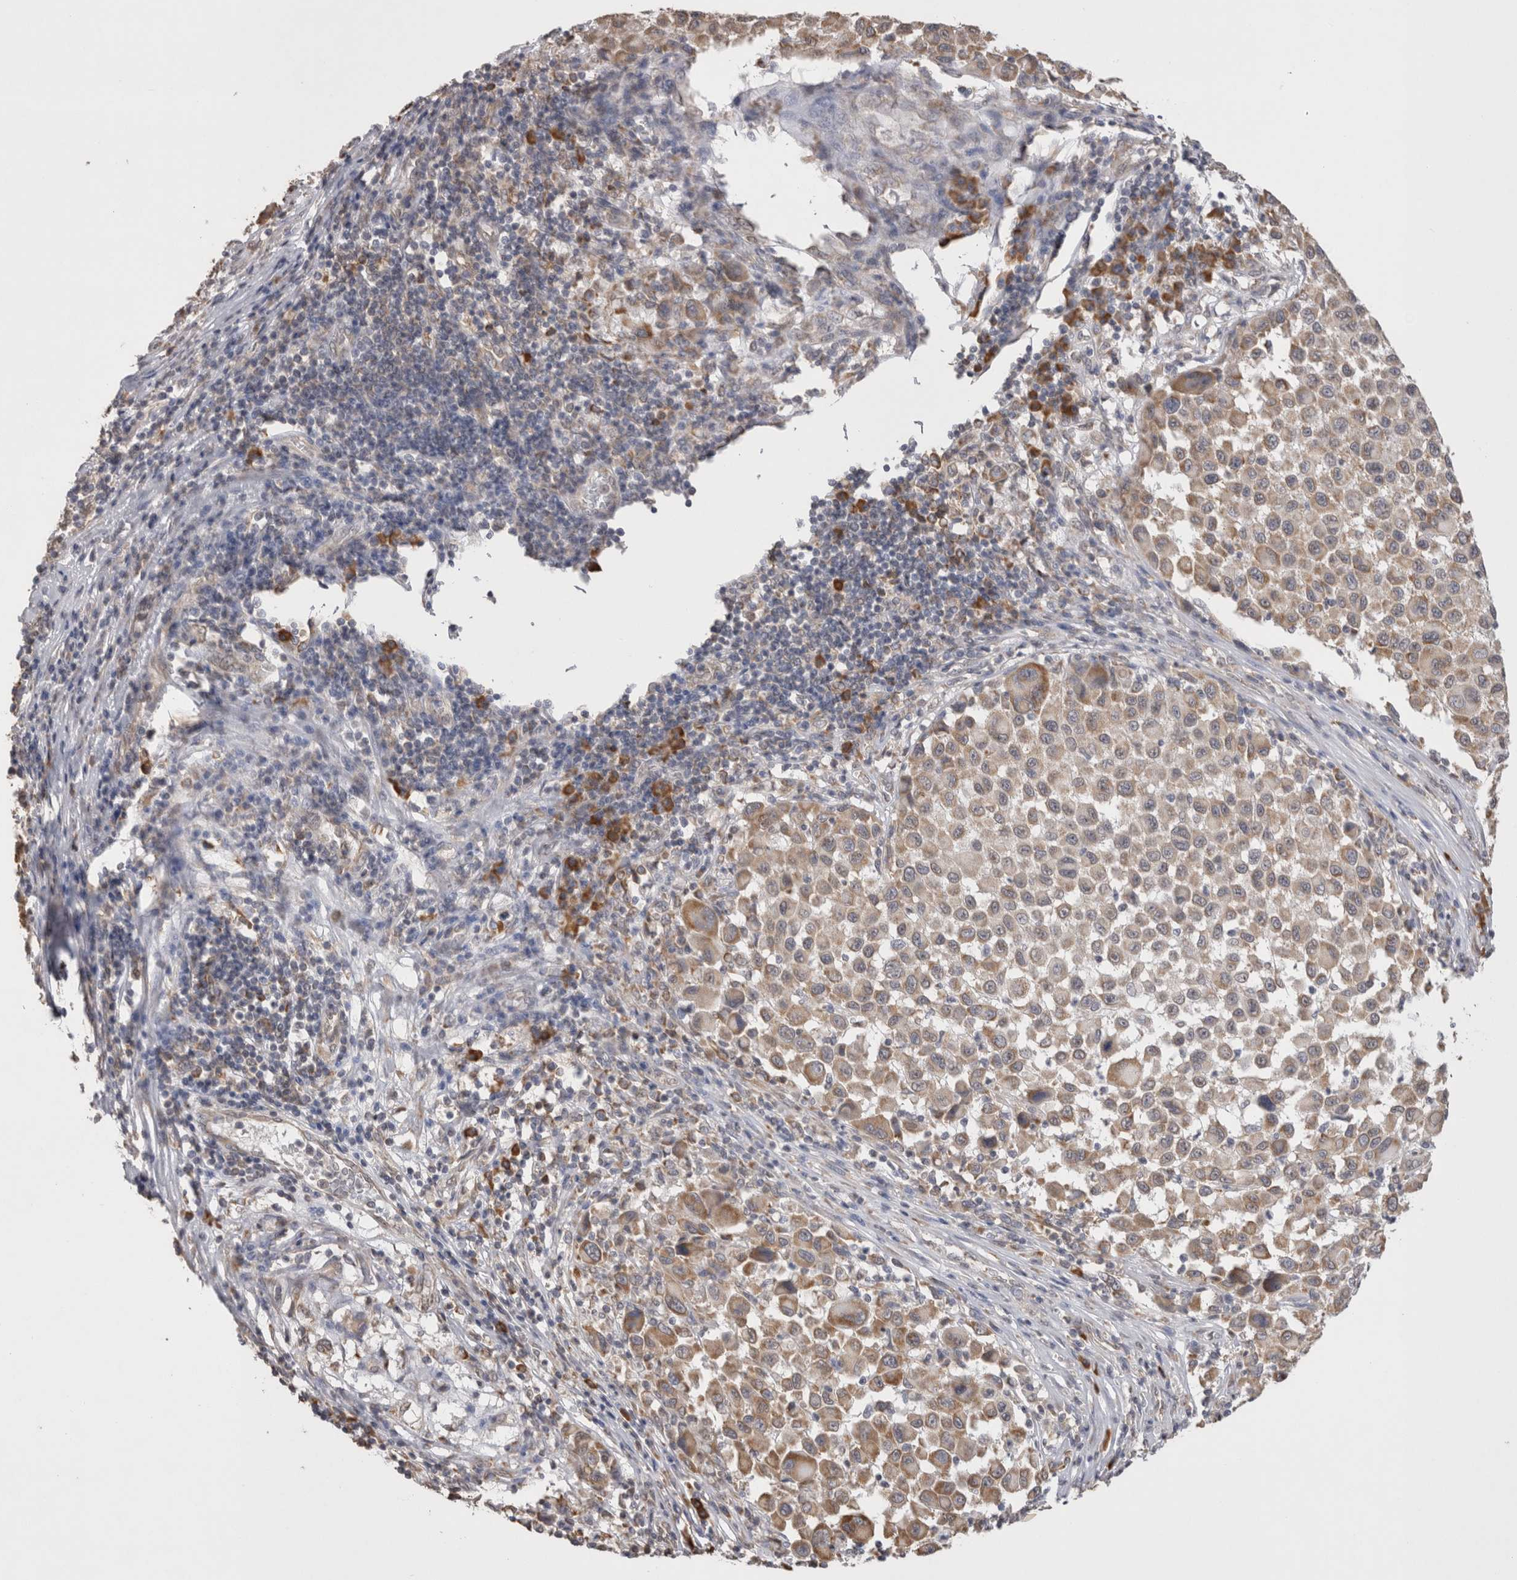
{"staining": {"intensity": "weak", "quantity": ">75%", "location": "cytoplasmic/membranous"}, "tissue": "melanoma", "cell_type": "Tumor cells", "image_type": "cancer", "snomed": [{"axis": "morphology", "description": "Malignant melanoma, Metastatic site"}, {"axis": "topography", "description": "Lymph node"}], "caption": "DAB (3,3'-diaminobenzidine) immunohistochemical staining of malignant melanoma (metastatic site) exhibits weak cytoplasmic/membranous protein expression in approximately >75% of tumor cells.", "gene": "NOMO1", "patient": {"sex": "male", "age": 61}}